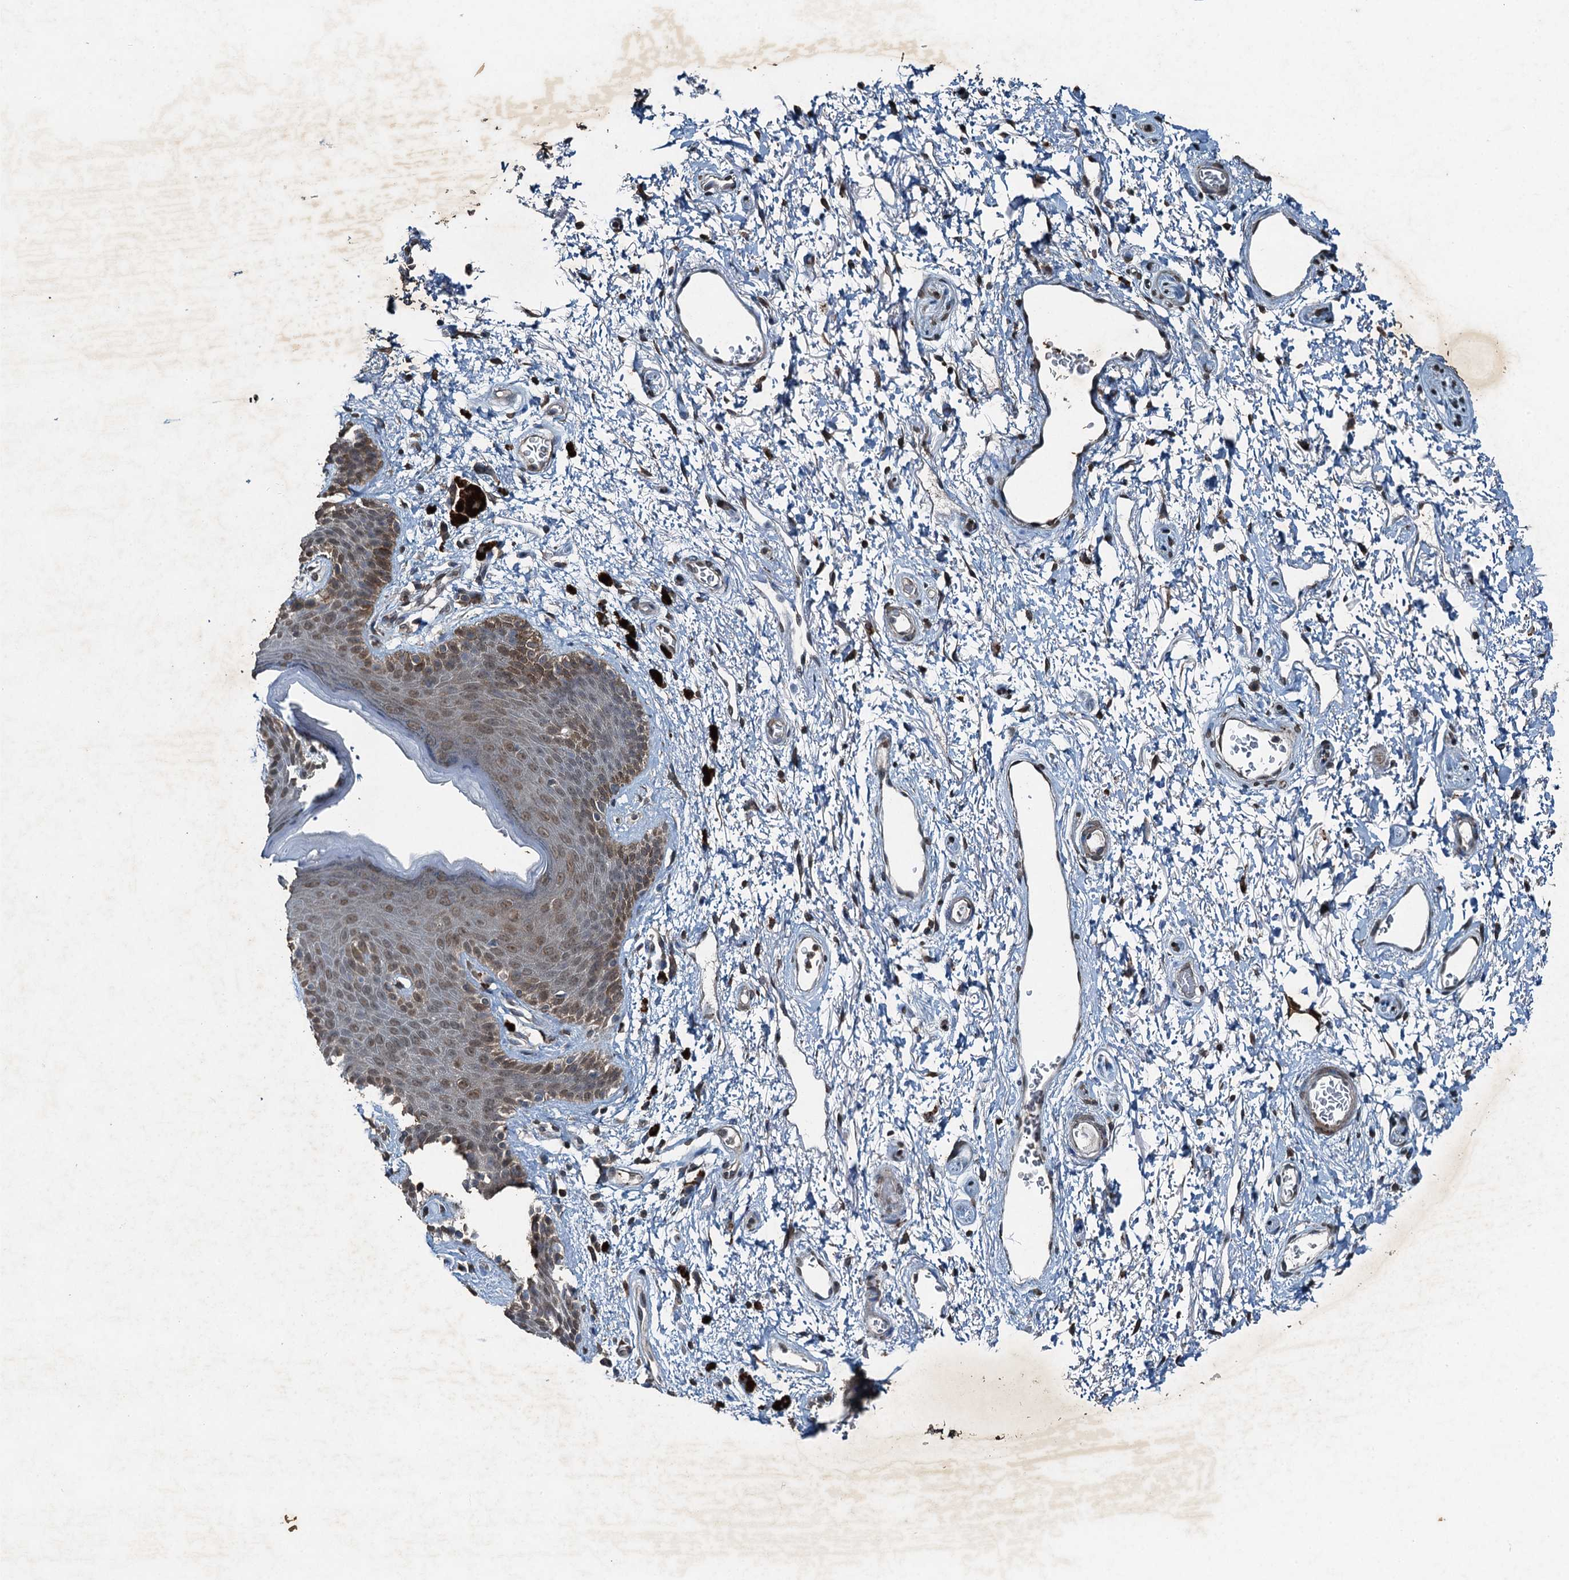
{"staining": {"intensity": "weak", "quantity": ">75%", "location": "nuclear"}, "tissue": "skin", "cell_type": "Epidermal cells", "image_type": "normal", "snomed": [{"axis": "morphology", "description": "Normal tissue, NOS"}, {"axis": "topography", "description": "Anal"}], "caption": "Immunohistochemistry (IHC) histopathology image of normal skin: human skin stained using immunohistochemistry (IHC) displays low levels of weak protein expression localized specifically in the nuclear of epidermal cells, appearing as a nuclear brown color.", "gene": "TCTN1", "patient": {"sex": "female", "age": 46}}